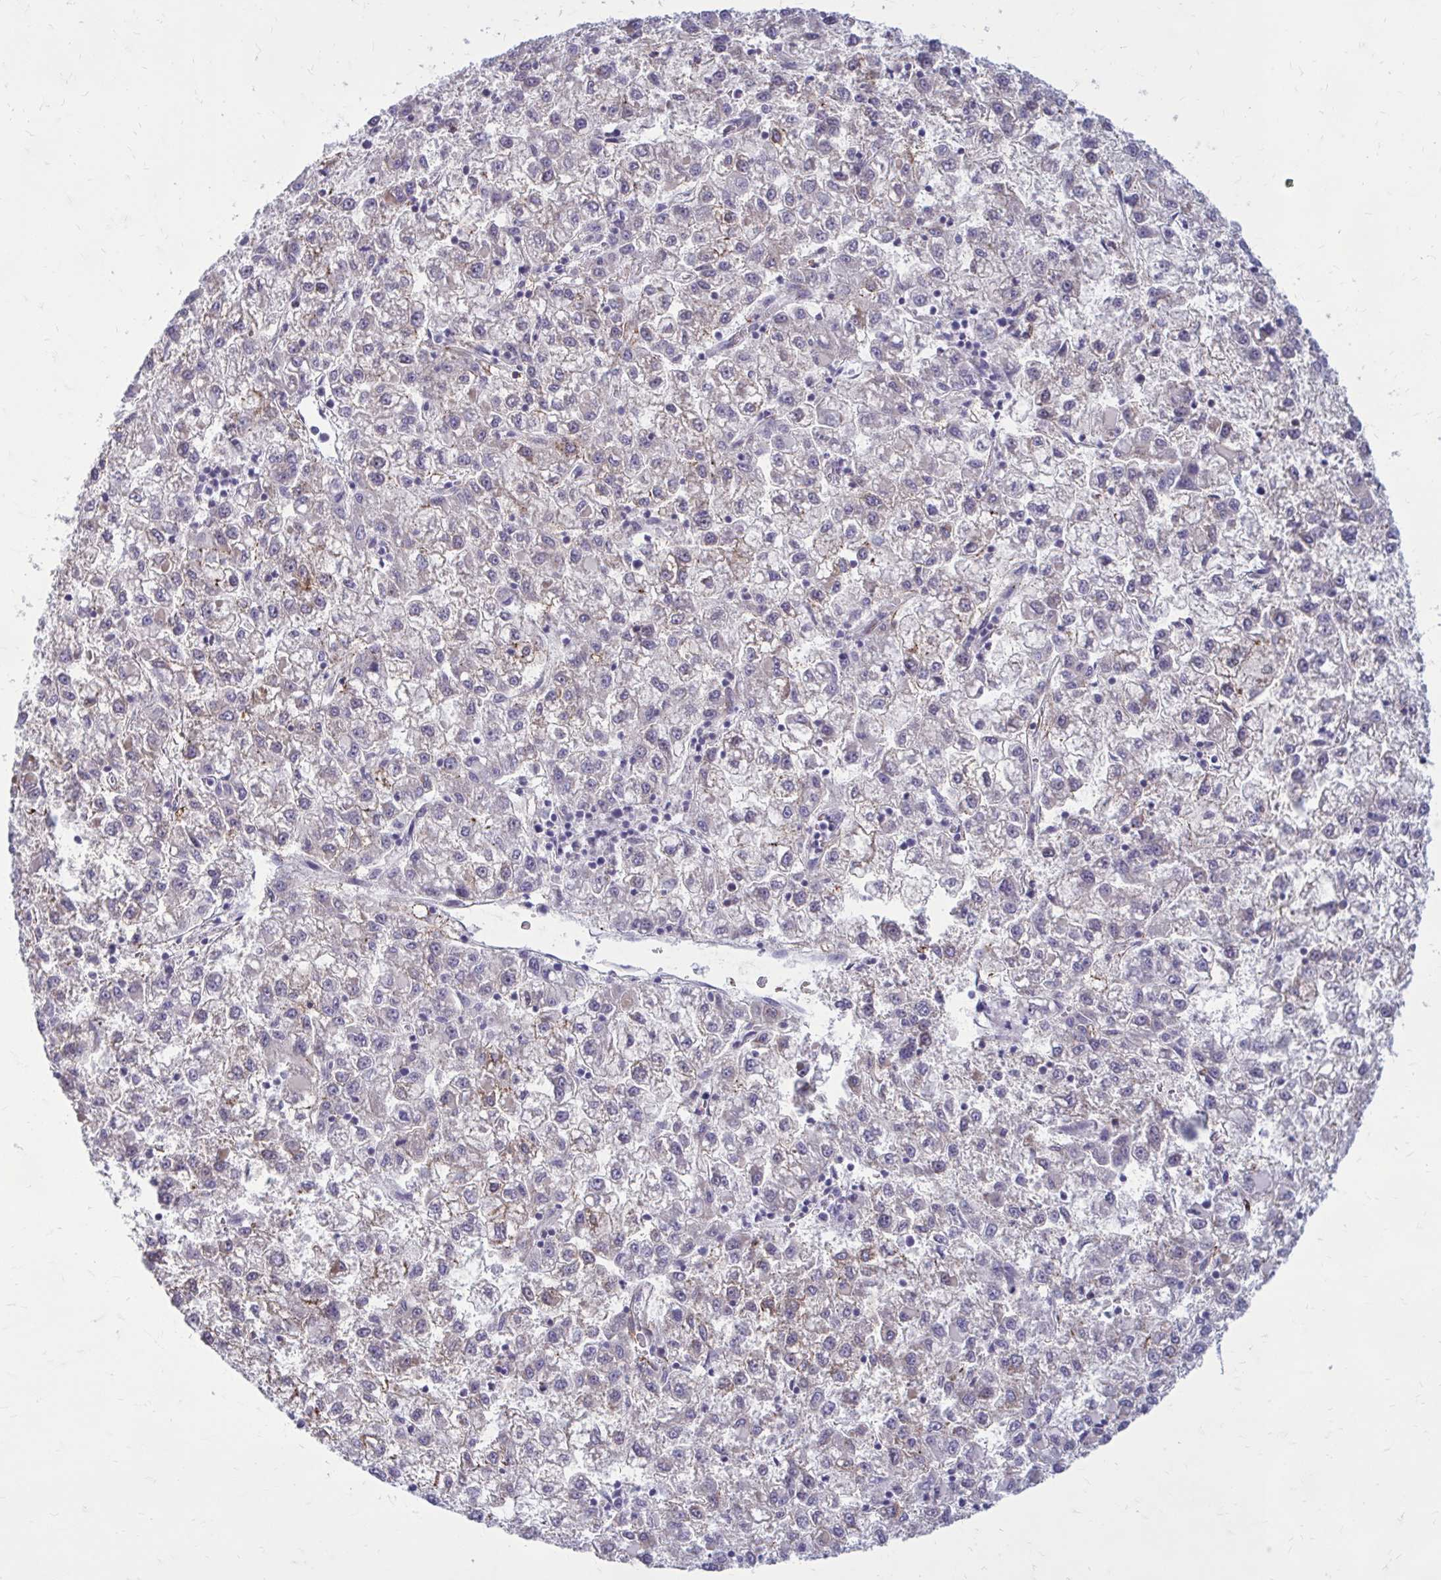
{"staining": {"intensity": "weak", "quantity": "25%-75%", "location": "cytoplasmic/membranous"}, "tissue": "liver cancer", "cell_type": "Tumor cells", "image_type": "cancer", "snomed": [{"axis": "morphology", "description": "Carcinoma, Hepatocellular, NOS"}, {"axis": "topography", "description": "Liver"}], "caption": "A histopathology image of liver cancer (hepatocellular carcinoma) stained for a protein reveals weak cytoplasmic/membranous brown staining in tumor cells.", "gene": "GIGYF2", "patient": {"sex": "male", "age": 40}}